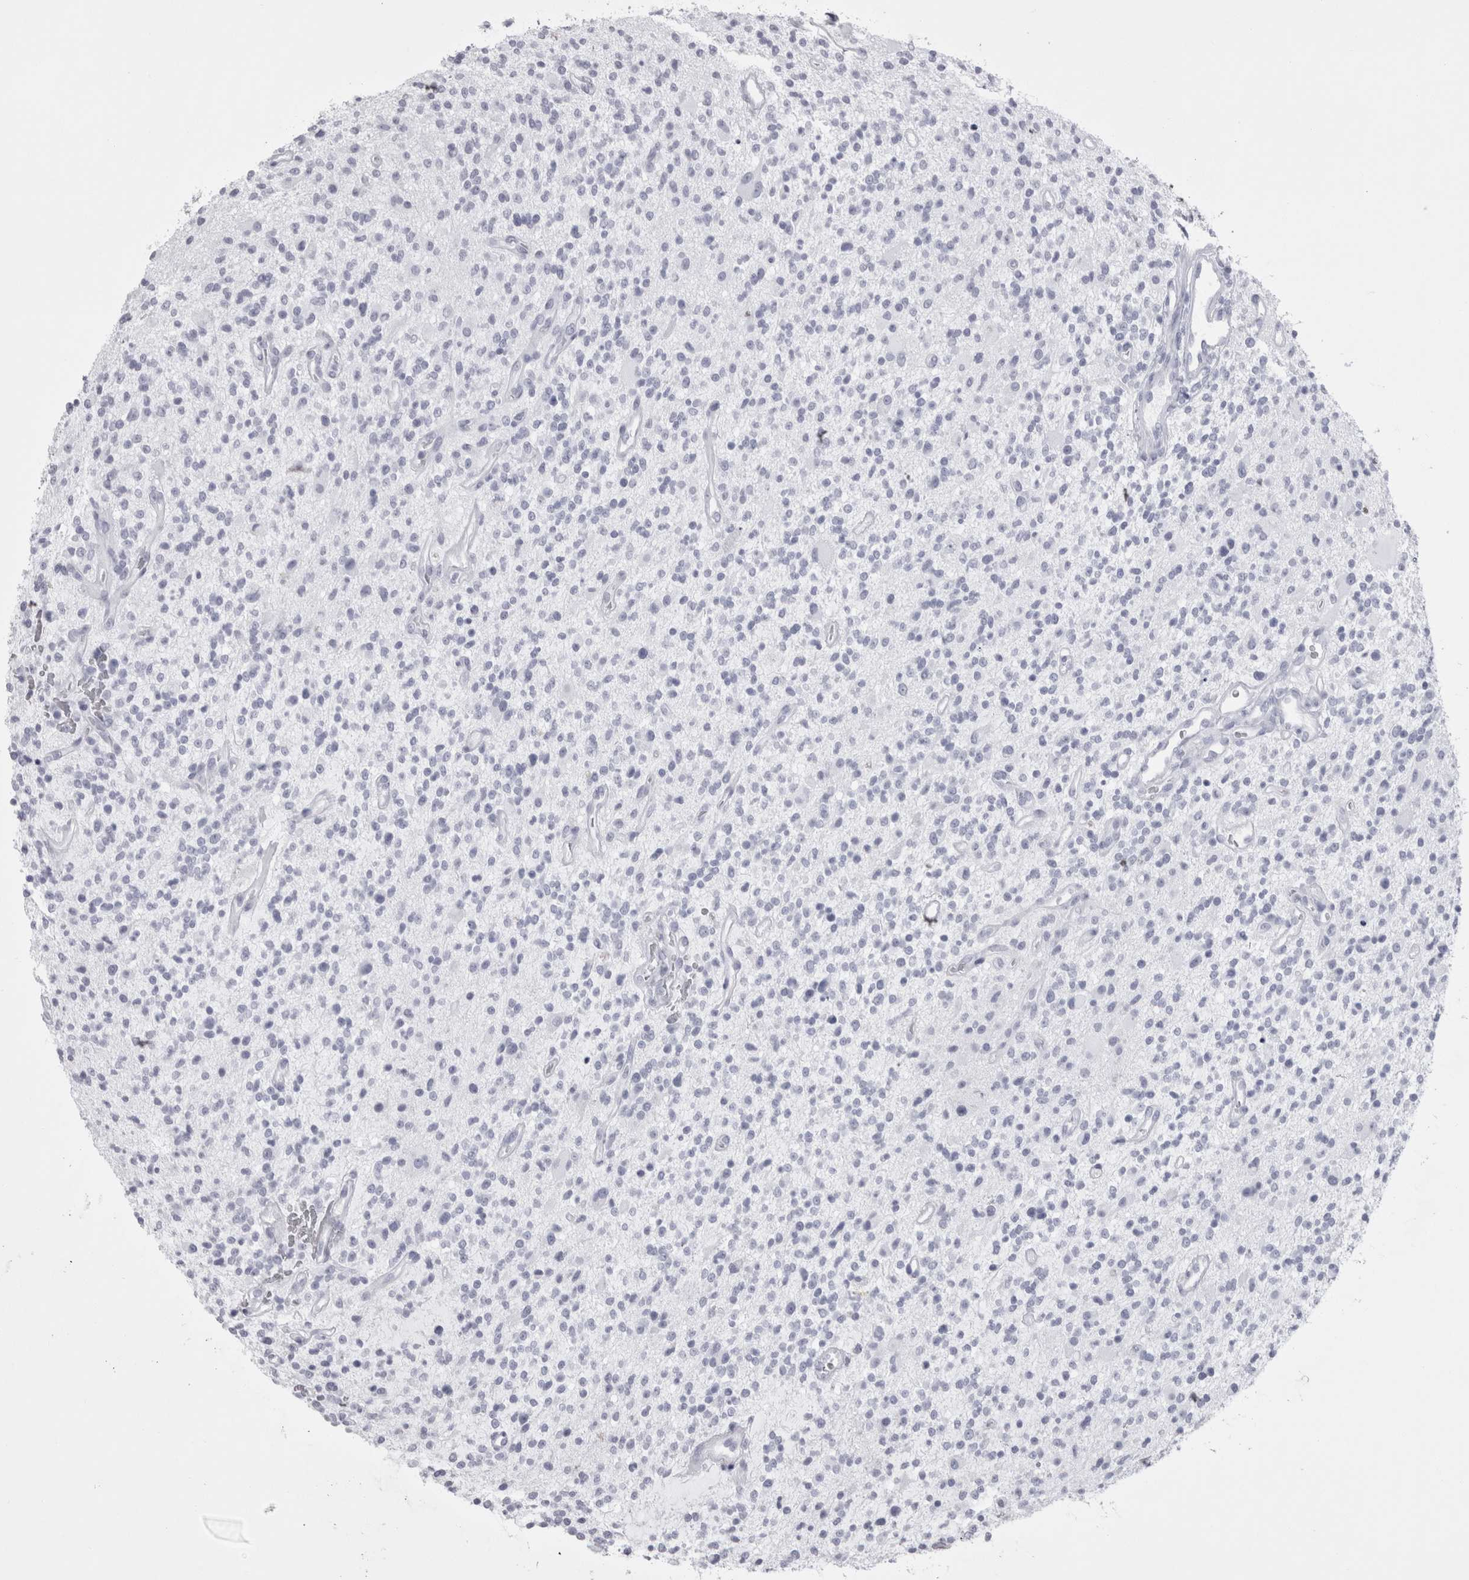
{"staining": {"intensity": "negative", "quantity": "none", "location": "none"}, "tissue": "glioma", "cell_type": "Tumor cells", "image_type": "cancer", "snomed": [{"axis": "morphology", "description": "Glioma, malignant, High grade"}, {"axis": "topography", "description": "Brain"}], "caption": "Tumor cells are negative for brown protein staining in malignant glioma (high-grade).", "gene": "SKAP1", "patient": {"sex": "male", "age": 48}}